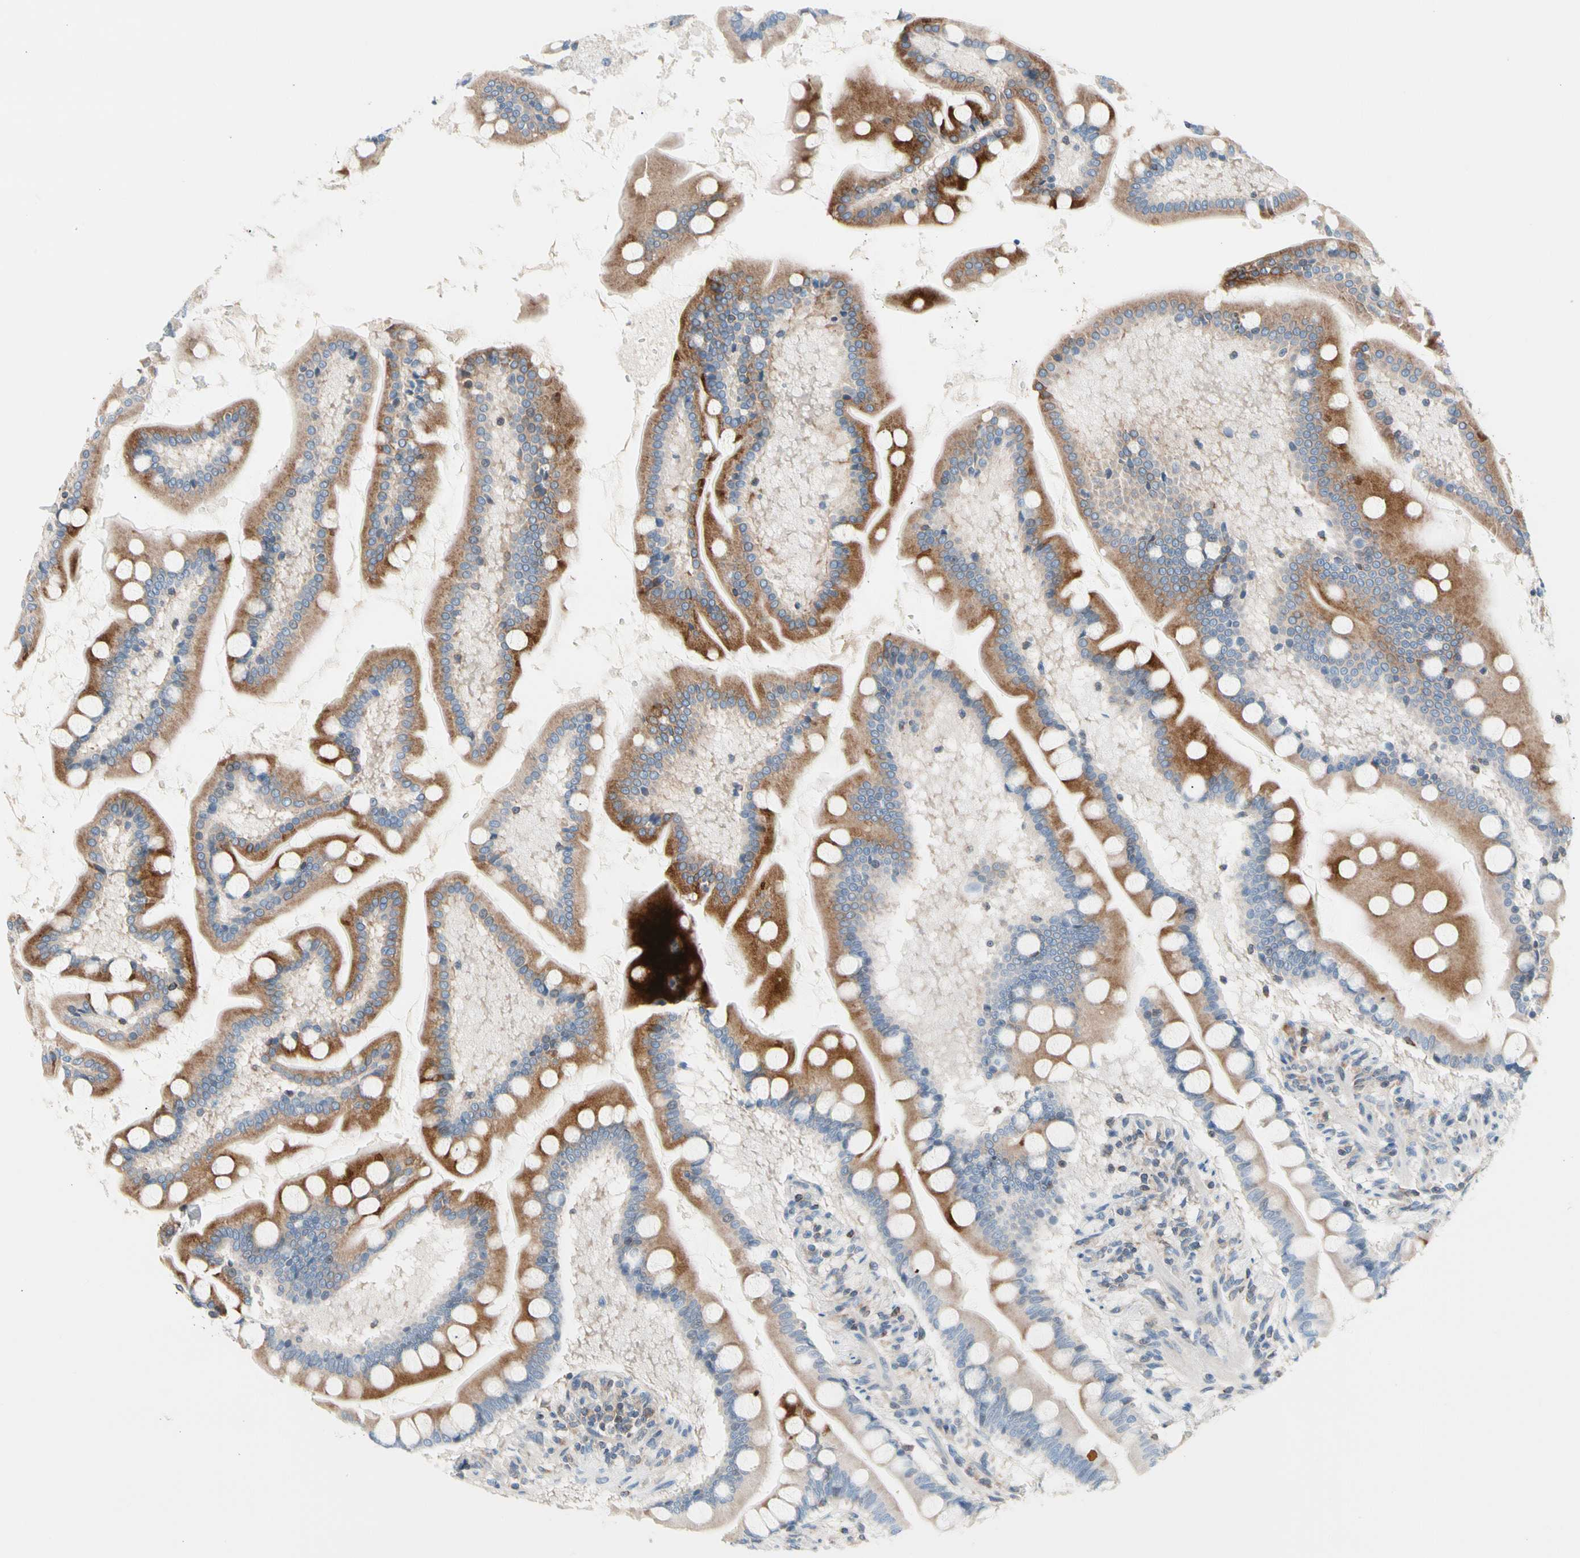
{"staining": {"intensity": "strong", "quantity": "25%-75%", "location": "cytoplasmic/membranous"}, "tissue": "small intestine", "cell_type": "Glandular cells", "image_type": "normal", "snomed": [{"axis": "morphology", "description": "Normal tissue, NOS"}, {"axis": "topography", "description": "Small intestine"}], "caption": "A brown stain labels strong cytoplasmic/membranous expression of a protein in glandular cells of benign small intestine. Nuclei are stained in blue.", "gene": "MAP3K3", "patient": {"sex": "male", "age": 41}}